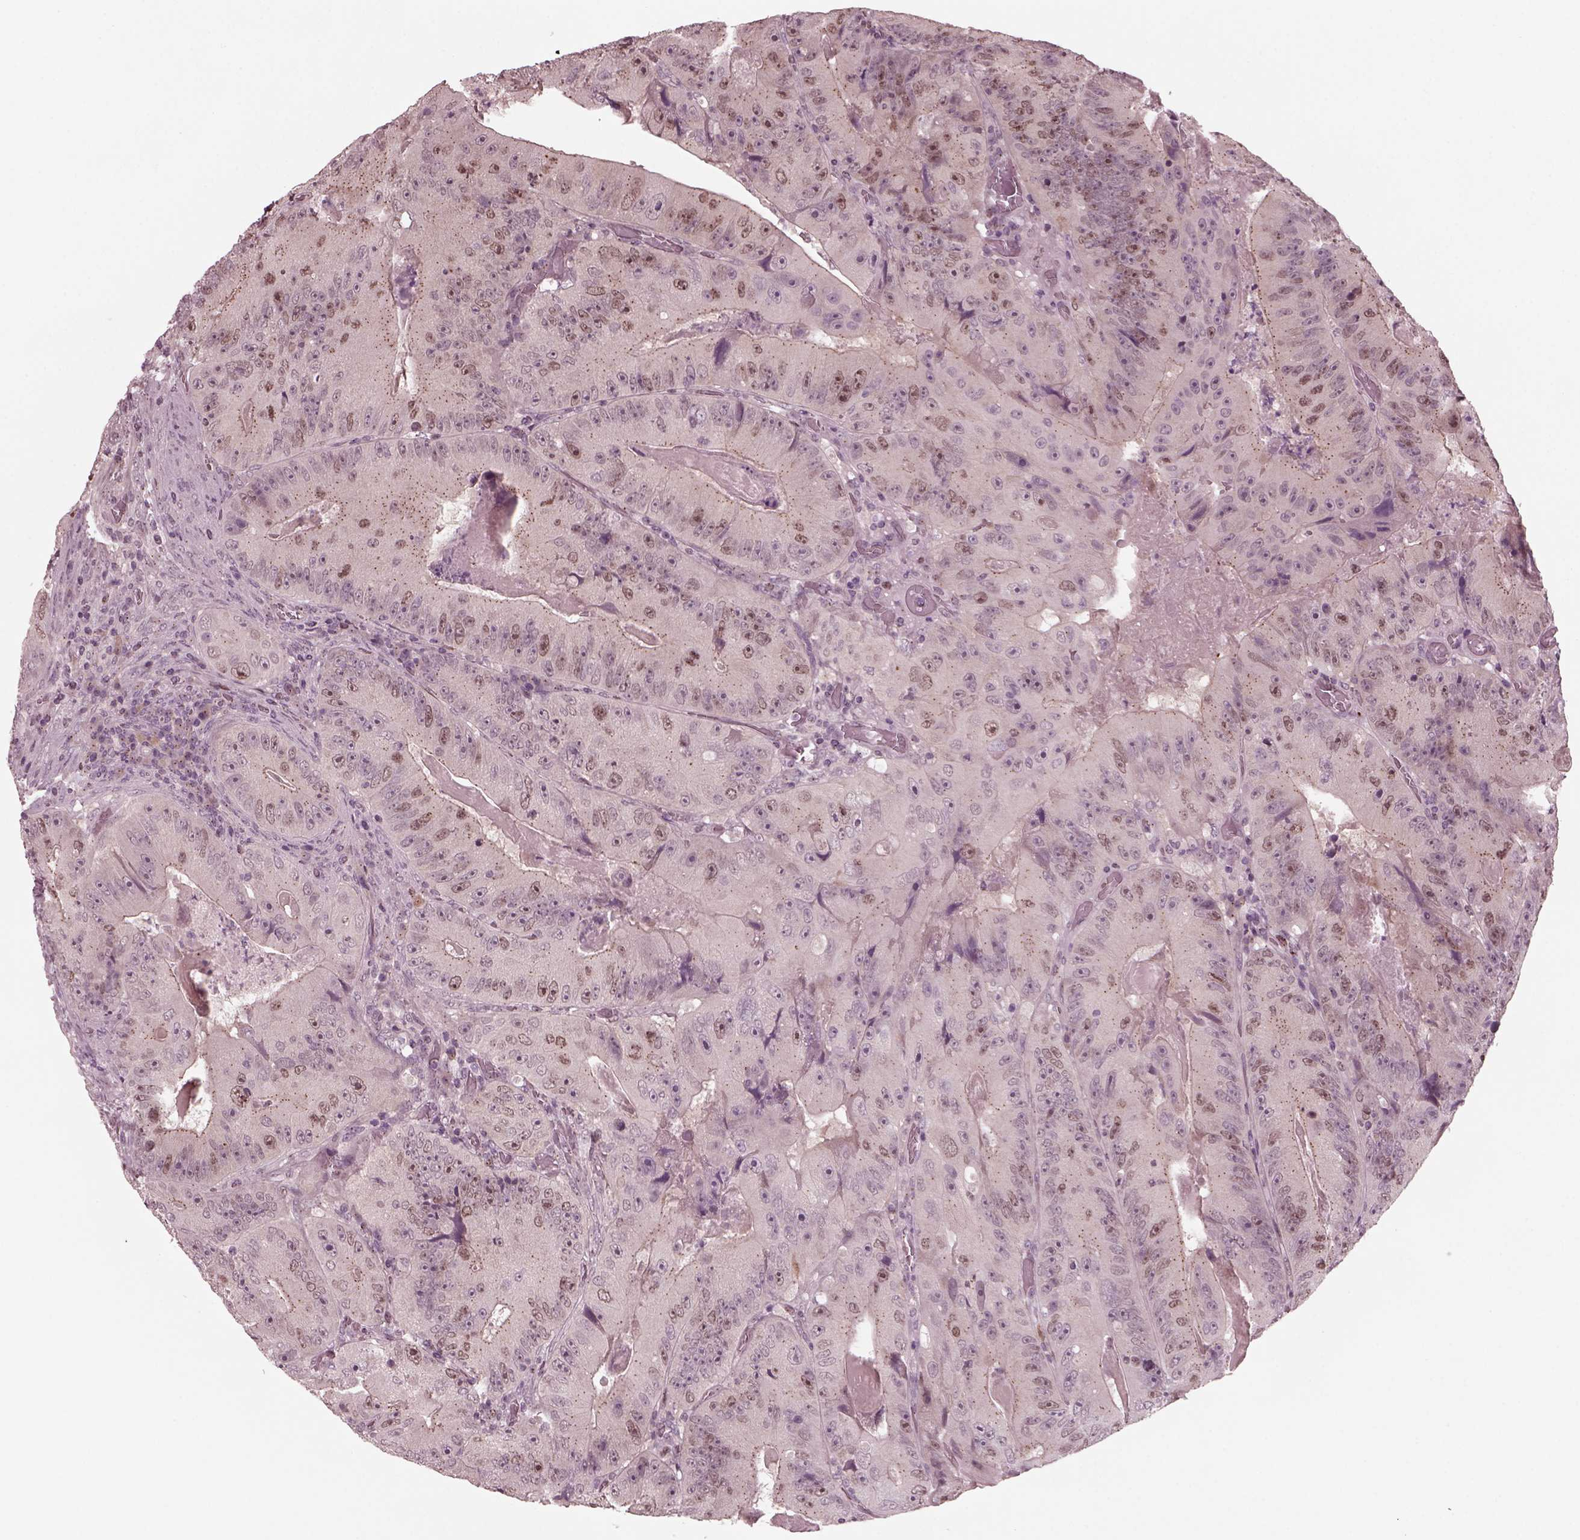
{"staining": {"intensity": "weak", "quantity": "<25%", "location": "cytoplasmic/membranous,nuclear"}, "tissue": "colorectal cancer", "cell_type": "Tumor cells", "image_type": "cancer", "snomed": [{"axis": "morphology", "description": "Adenocarcinoma, NOS"}, {"axis": "topography", "description": "Colon"}], "caption": "The IHC micrograph has no significant expression in tumor cells of colorectal adenocarcinoma tissue. Nuclei are stained in blue.", "gene": "SAXO1", "patient": {"sex": "female", "age": 86}}